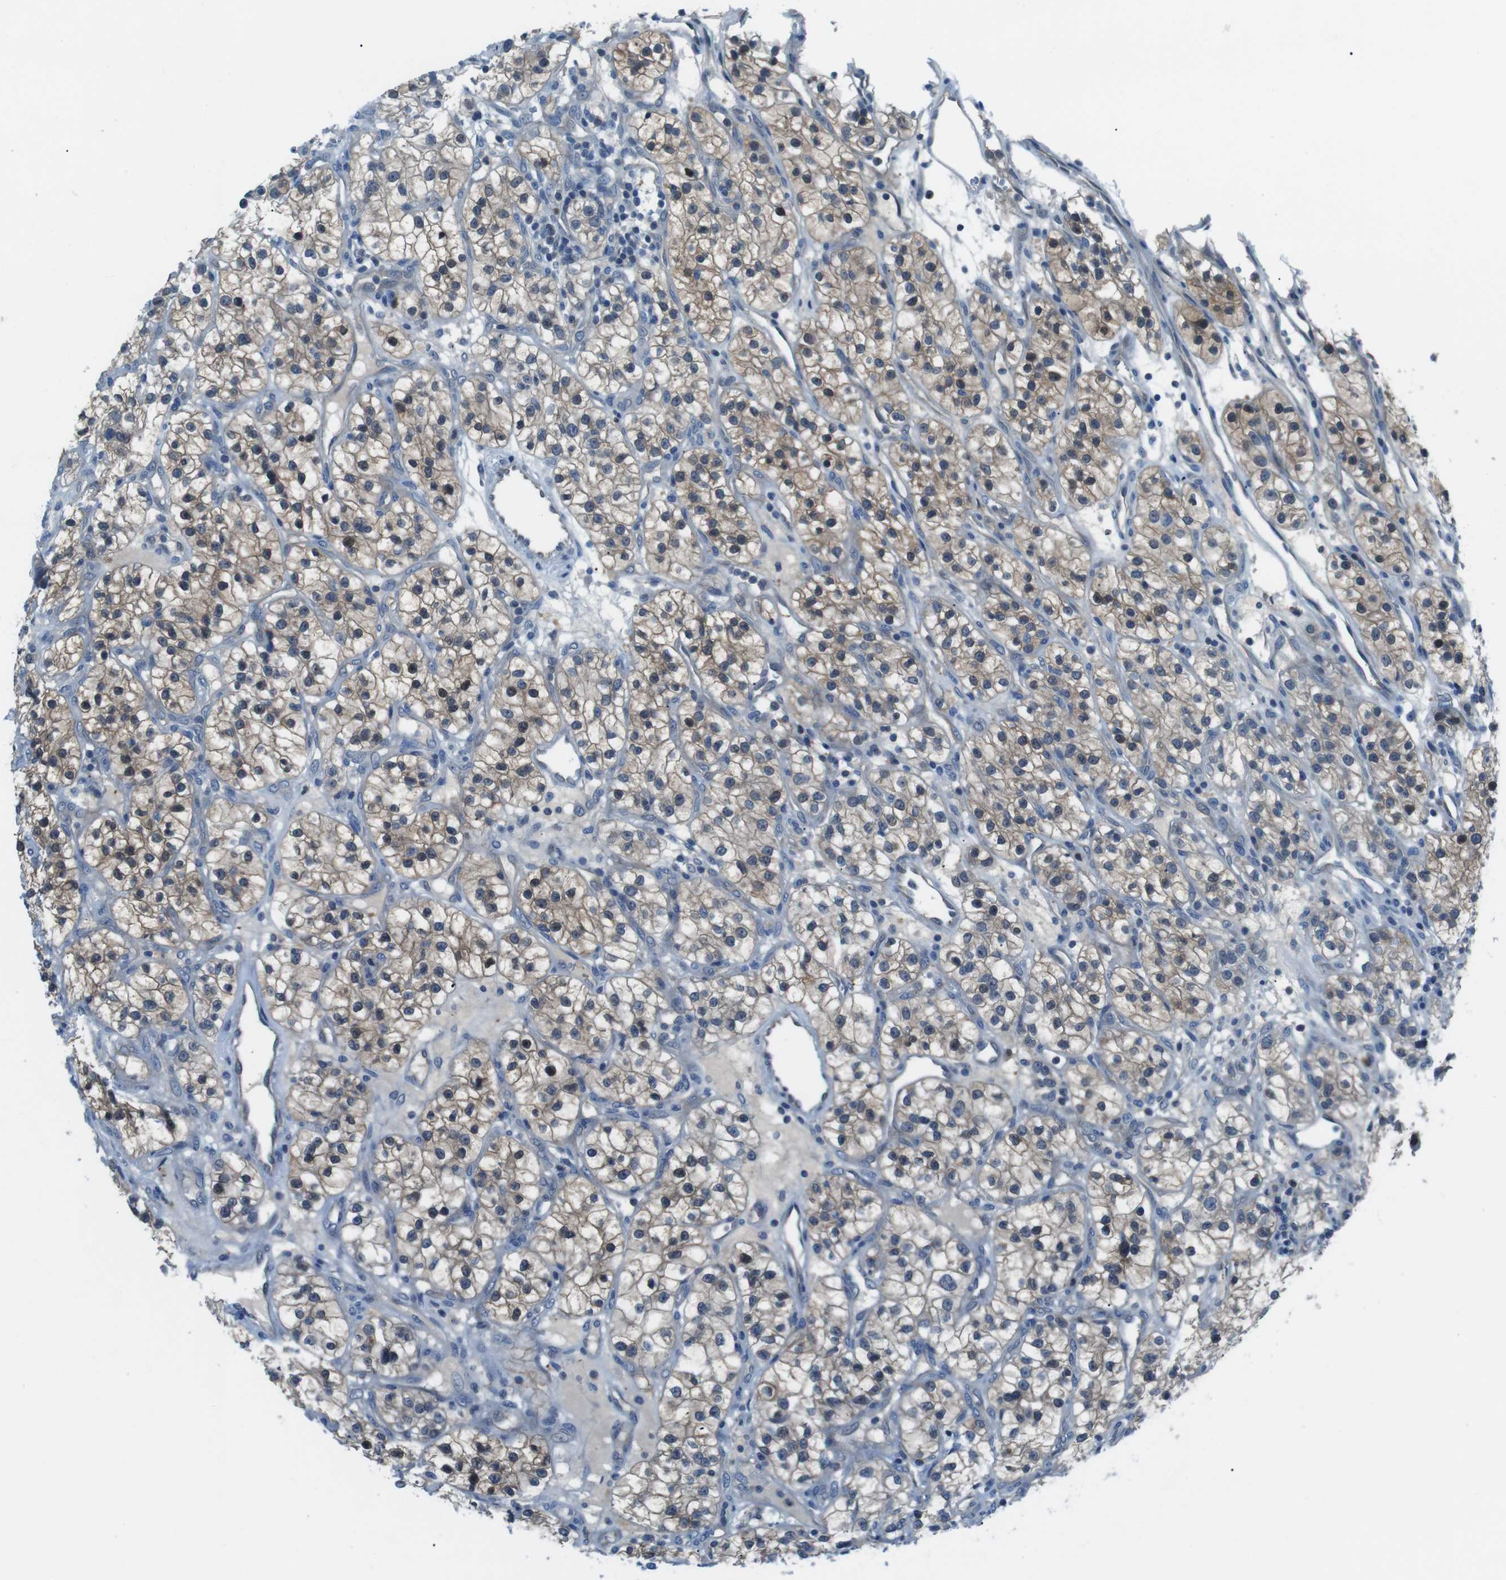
{"staining": {"intensity": "moderate", "quantity": ">75%", "location": "cytoplasmic/membranous,nuclear"}, "tissue": "renal cancer", "cell_type": "Tumor cells", "image_type": "cancer", "snomed": [{"axis": "morphology", "description": "Adenocarcinoma, NOS"}, {"axis": "topography", "description": "Kidney"}], "caption": "This micrograph exhibits IHC staining of human renal adenocarcinoma, with medium moderate cytoplasmic/membranous and nuclear positivity in approximately >75% of tumor cells.", "gene": "NANOS2", "patient": {"sex": "female", "age": 57}}